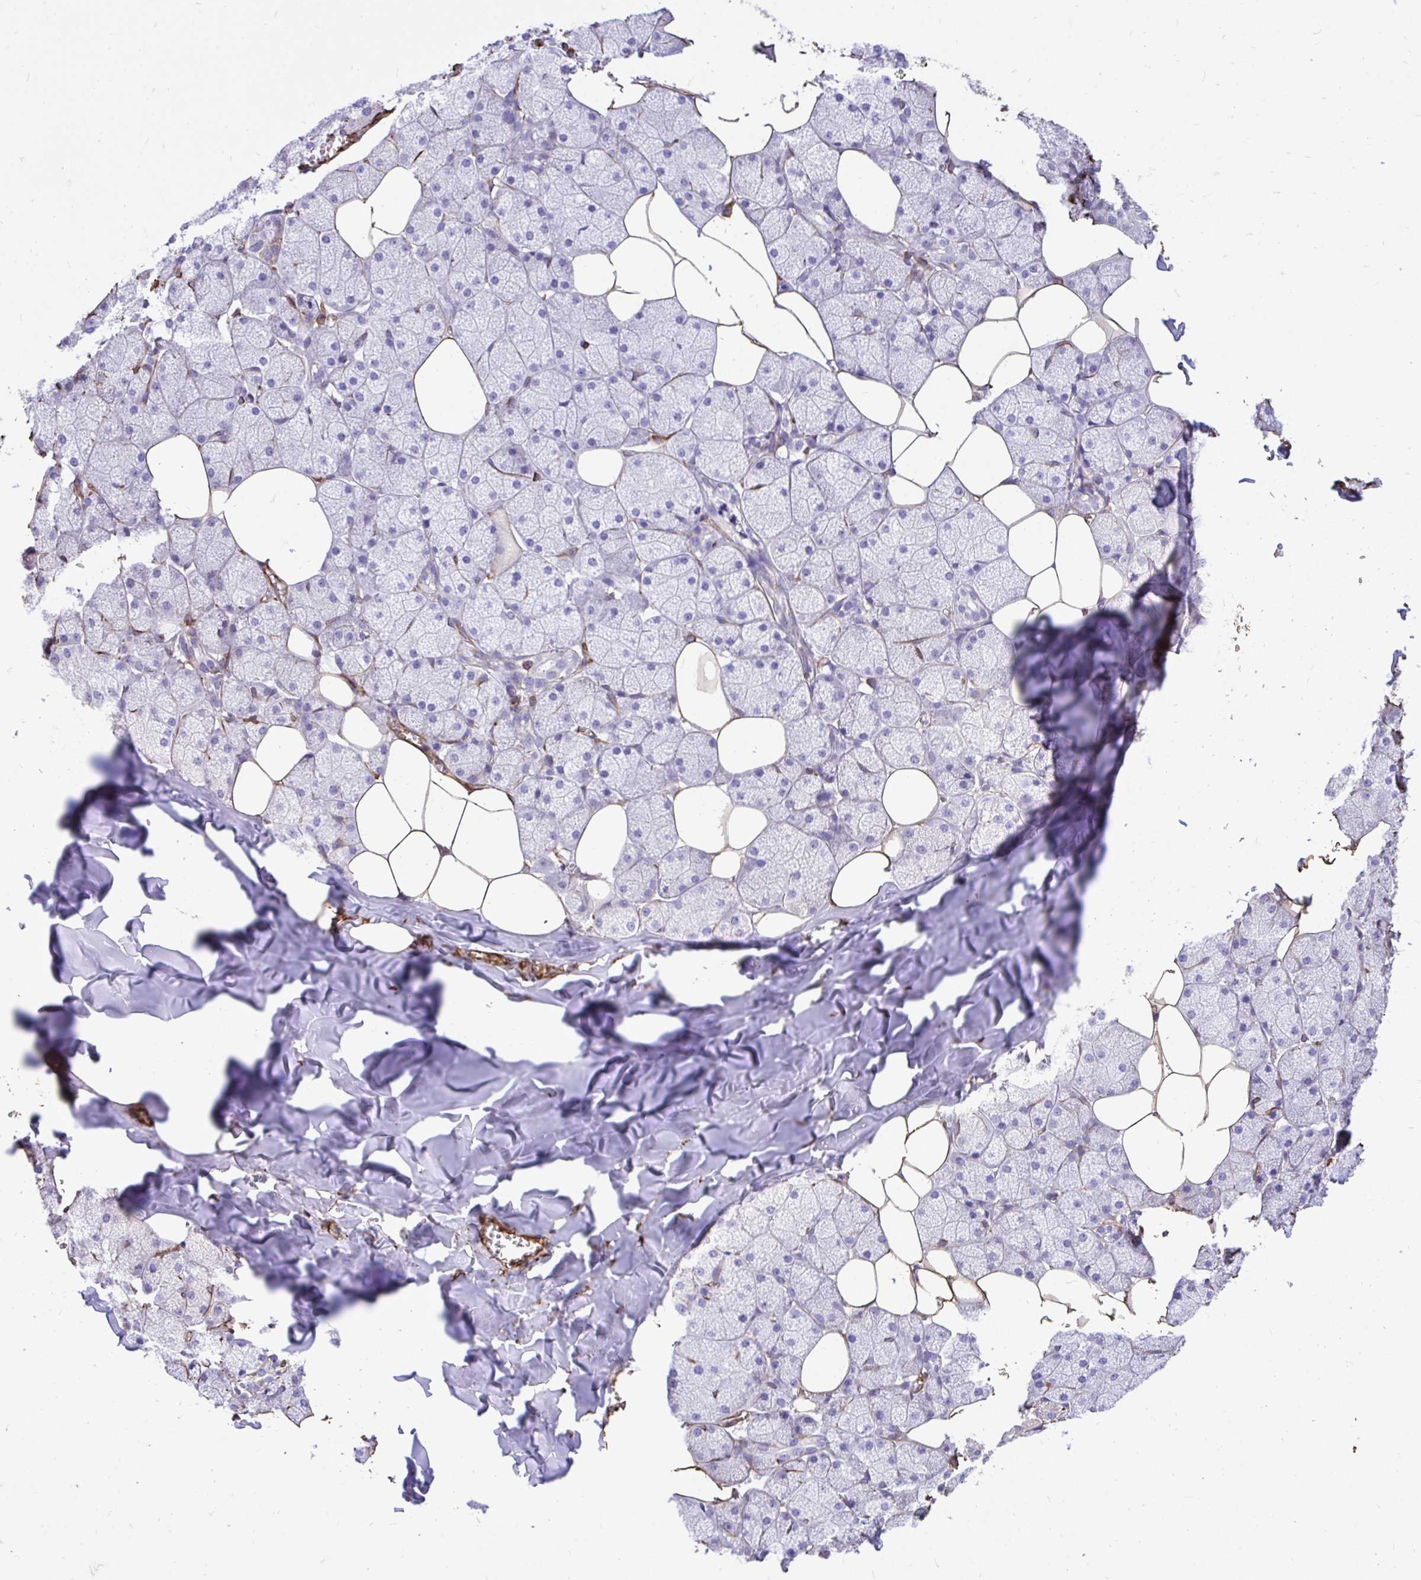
{"staining": {"intensity": "negative", "quantity": "none", "location": "none"}, "tissue": "salivary gland", "cell_type": "Glandular cells", "image_type": "normal", "snomed": [{"axis": "morphology", "description": "Normal tissue, NOS"}, {"axis": "topography", "description": "Salivary gland"}, {"axis": "topography", "description": "Peripheral nerve tissue"}], "caption": "Immunohistochemistry (IHC) photomicrograph of normal human salivary gland stained for a protein (brown), which displays no positivity in glandular cells.", "gene": "RNF103", "patient": {"sex": "male", "age": 38}}